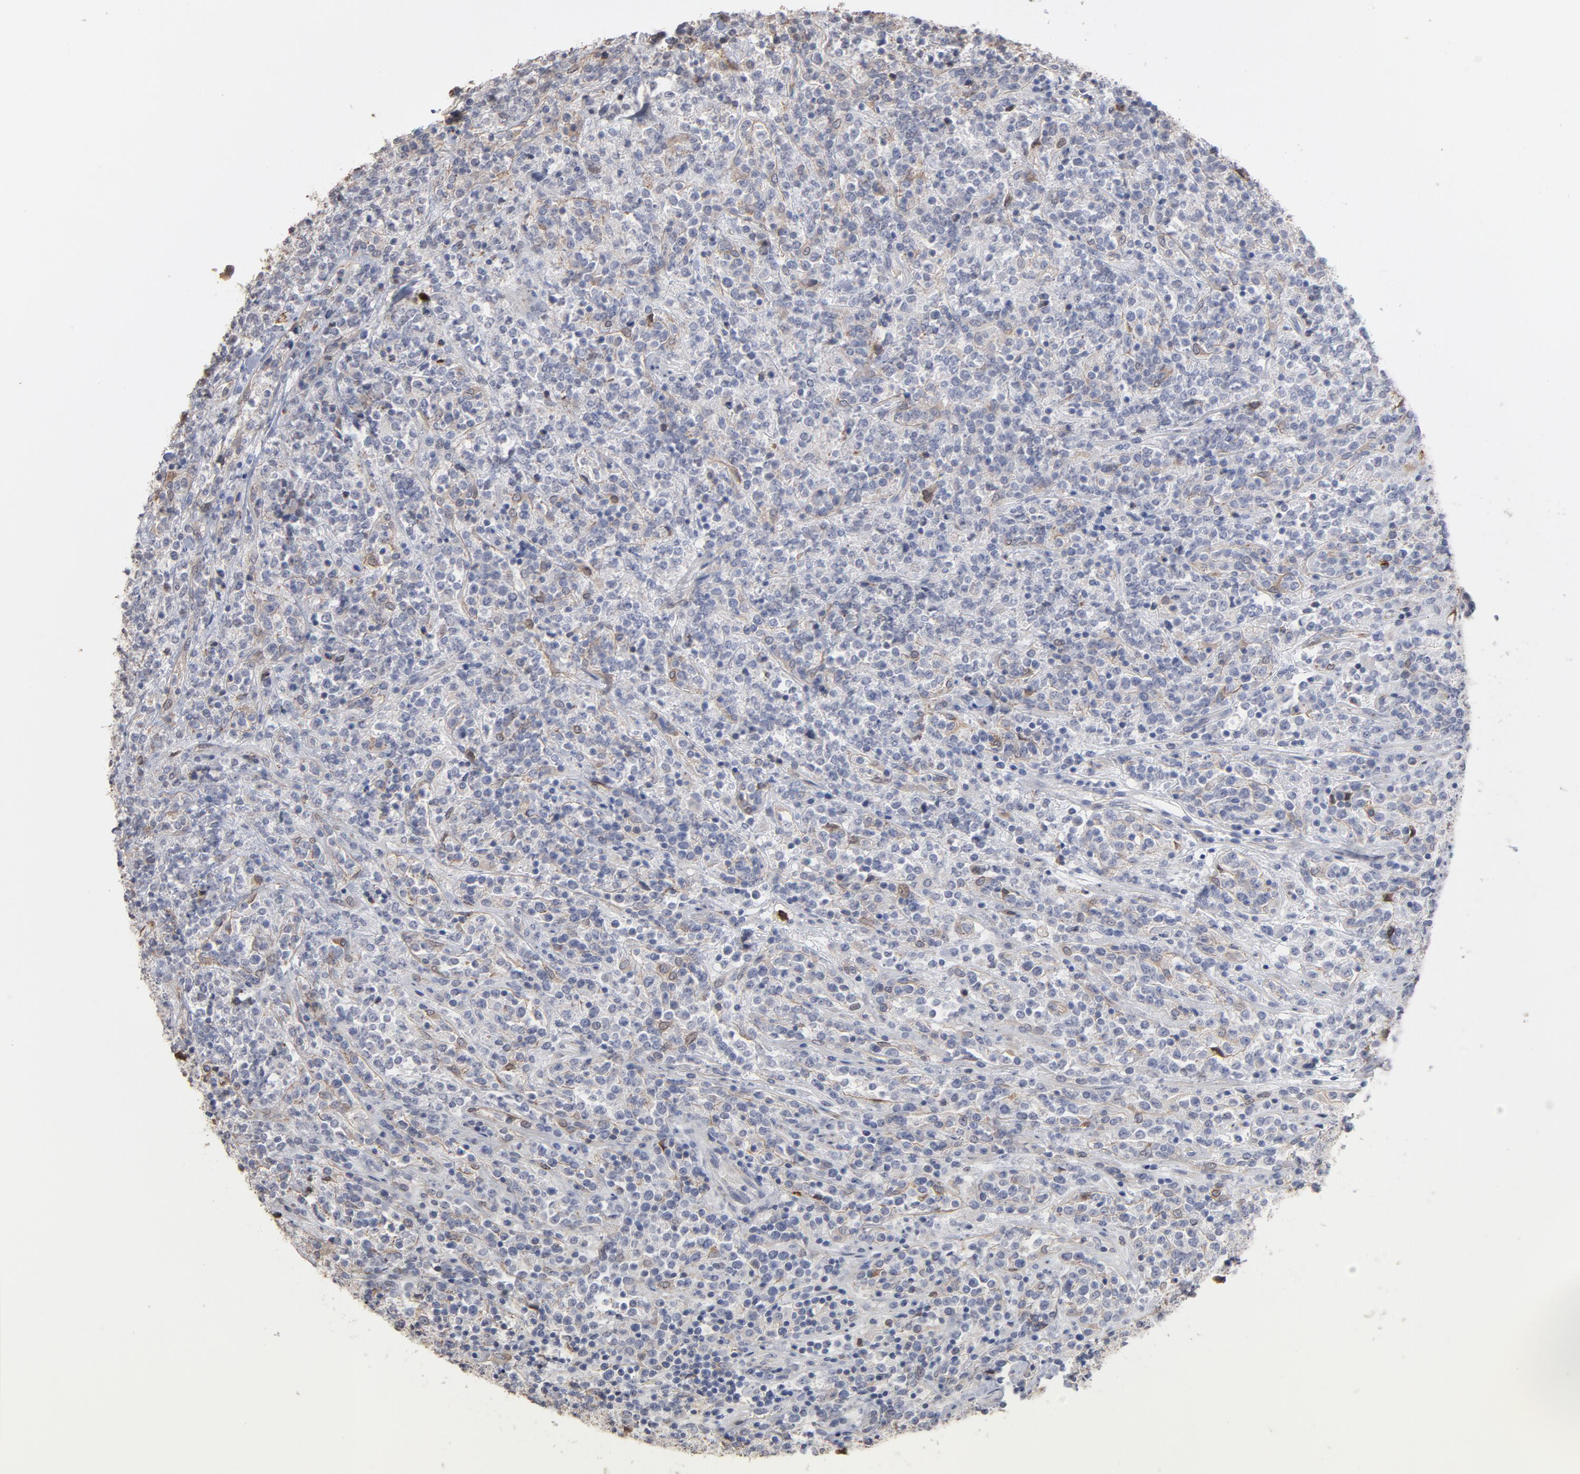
{"staining": {"intensity": "moderate", "quantity": "25%-75%", "location": "cytoplasmic/membranous"}, "tissue": "lymphoma", "cell_type": "Tumor cells", "image_type": "cancer", "snomed": [{"axis": "morphology", "description": "Malignant lymphoma, non-Hodgkin's type, High grade"}, {"axis": "topography", "description": "Soft tissue"}], "caption": "High-power microscopy captured an immunohistochemistry (IHC) photomicrograph of malignant lymphoma, non-Hodgkin's type (high-grade), revealing moderate cytoplasmic/membranous positivity in about 25%-75% of tumor cells.", "gene": "PNMA1", "patient": {"sex": "male", "age": 18}}